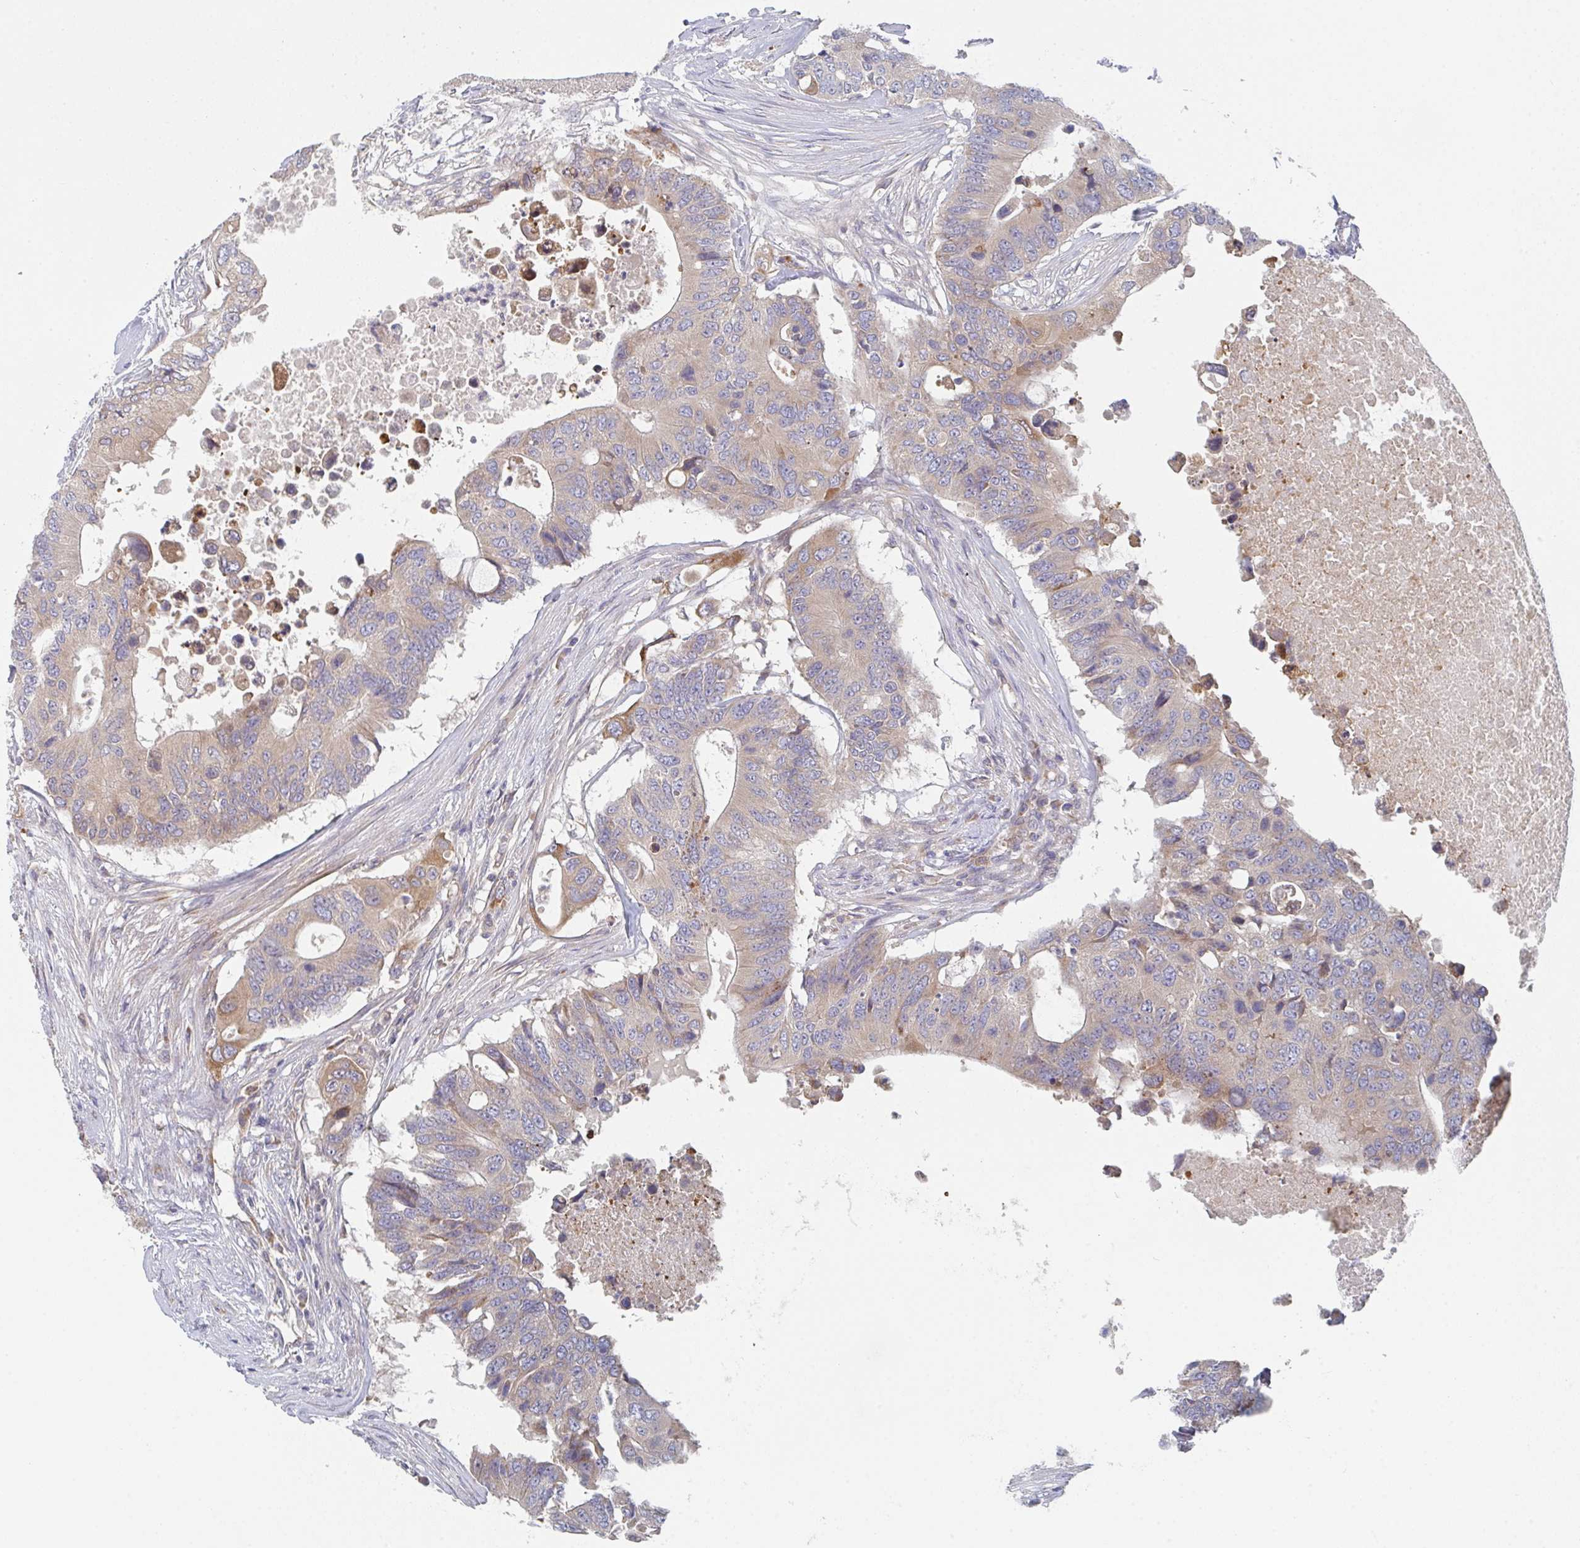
{"staining": {"intensity": "weak", "quantity": ">75%", "location": "cytoplasmic/membranous"}, "tissue": "colorectal cancer", "cell_type": "Tumor cells", "image_type": "cancer", "snomed": [{"axis": "morphology", "description": "Adenocarcinoma, NOS"}, {"axis": "topography", "description": "Colon"}], "caption": "A brown stain shows weak cytoplasmic/membranous staining of a protein in human adenocarcinoma (colorectal) tumor cells.", "gene": "ELOVL1", "patient": {"sex": "male", "age": 71}}